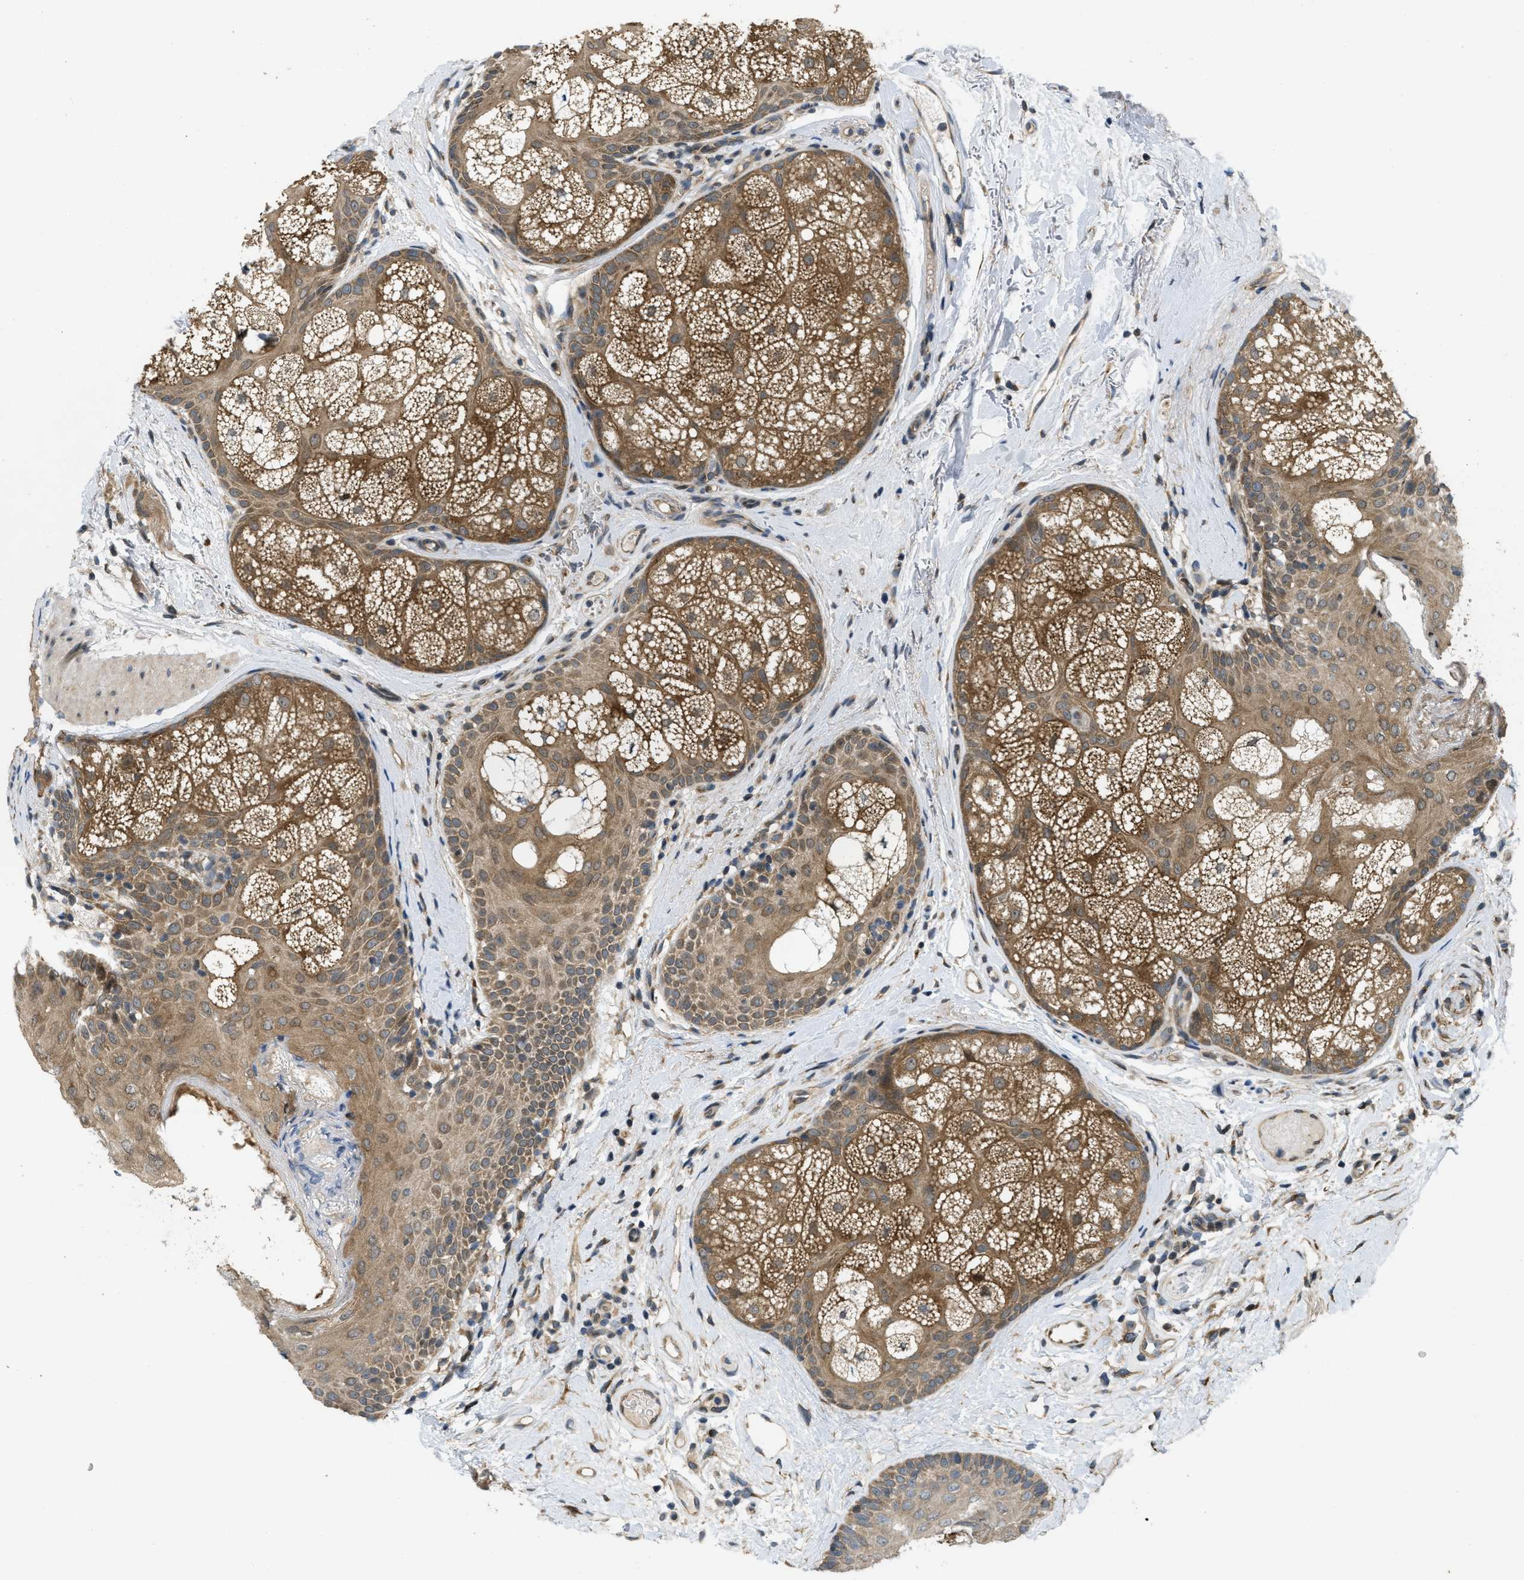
{"staining": {"intensity": "moderate", "quantity": ">75%", "location": "cytoplasmic/membranous"}, "tissue": "oral mucosa", "cell_type": "Squamous epithelial cells", "image_type": "normal", "snomed": [{"axis": "morphology", "description": "Normal tissue, NOS"}, {"axis": "topography", "description": "Skin"}, {"axis": "topography", "description": "Oral tissue"}], "caption": "A histopathology image of oral mucosa stained for a protein shows moderate cytoplasmic/membranous brown staining in squamous epithelial cells. (DAB (3,3'-diaminobenzidine) IHC, brown staining for protein, blue staining for nuclei).", "gene": "IFNLR1", "patient": {"sex": "male", "age": 84}}